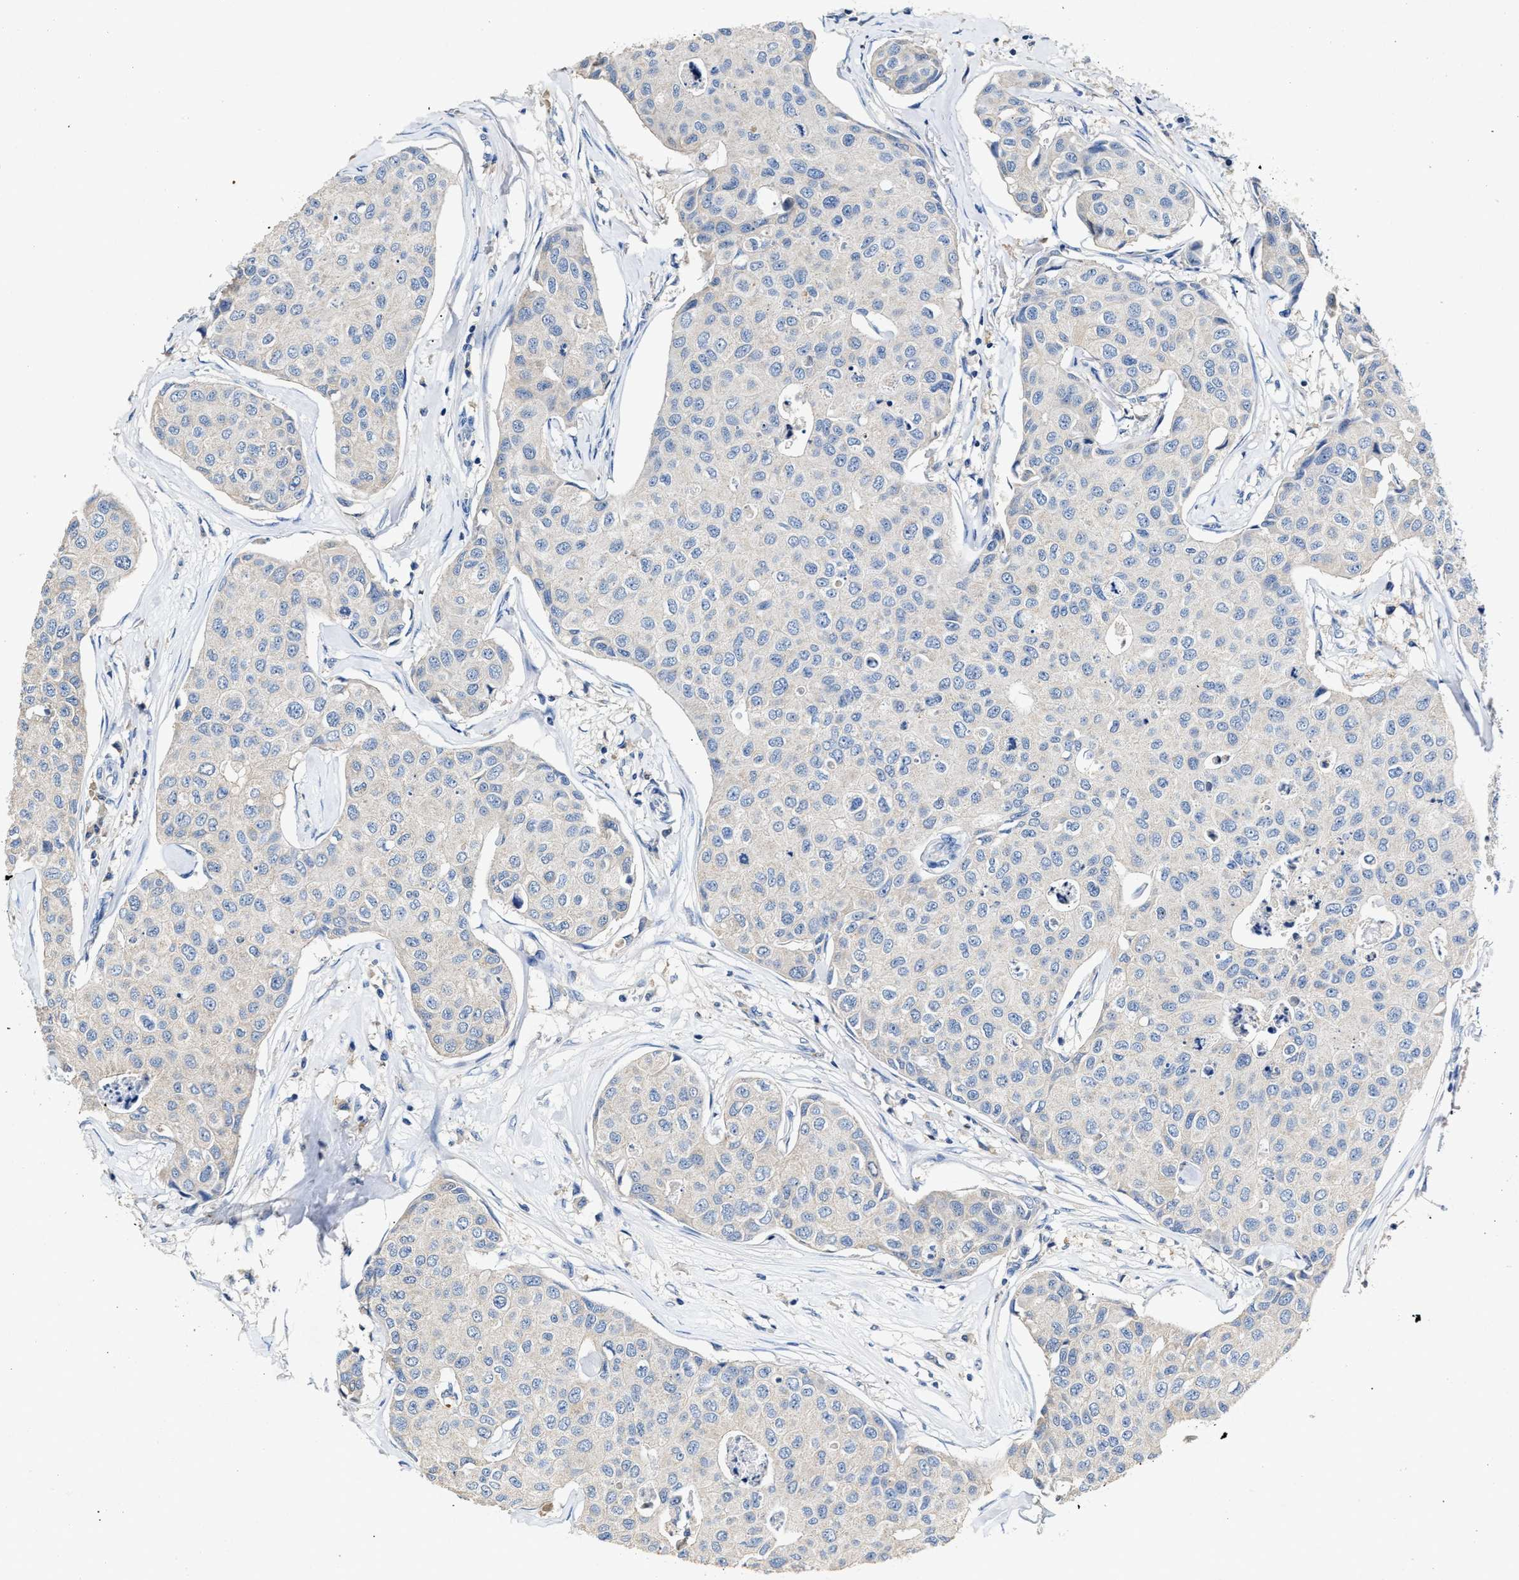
{"staining": {"intensity": "negative", "quantity": "none", "location": "none"}, "tissue": "breast cancer", "cell_type": "Tumor cells", "image_type": "cancer", "snomed": [{"axis": "morphology", "description": "Duct carcinoma"}, {"axis": "topography", "description": "Breast"}], "caption": "DAB immunohistochemical staining of breast cancer (intraductal carcinoma) shows no significant expression in tumor cells.", "gene": "SLCO2B1", "patient": {"sex": "female", "age": 80}}